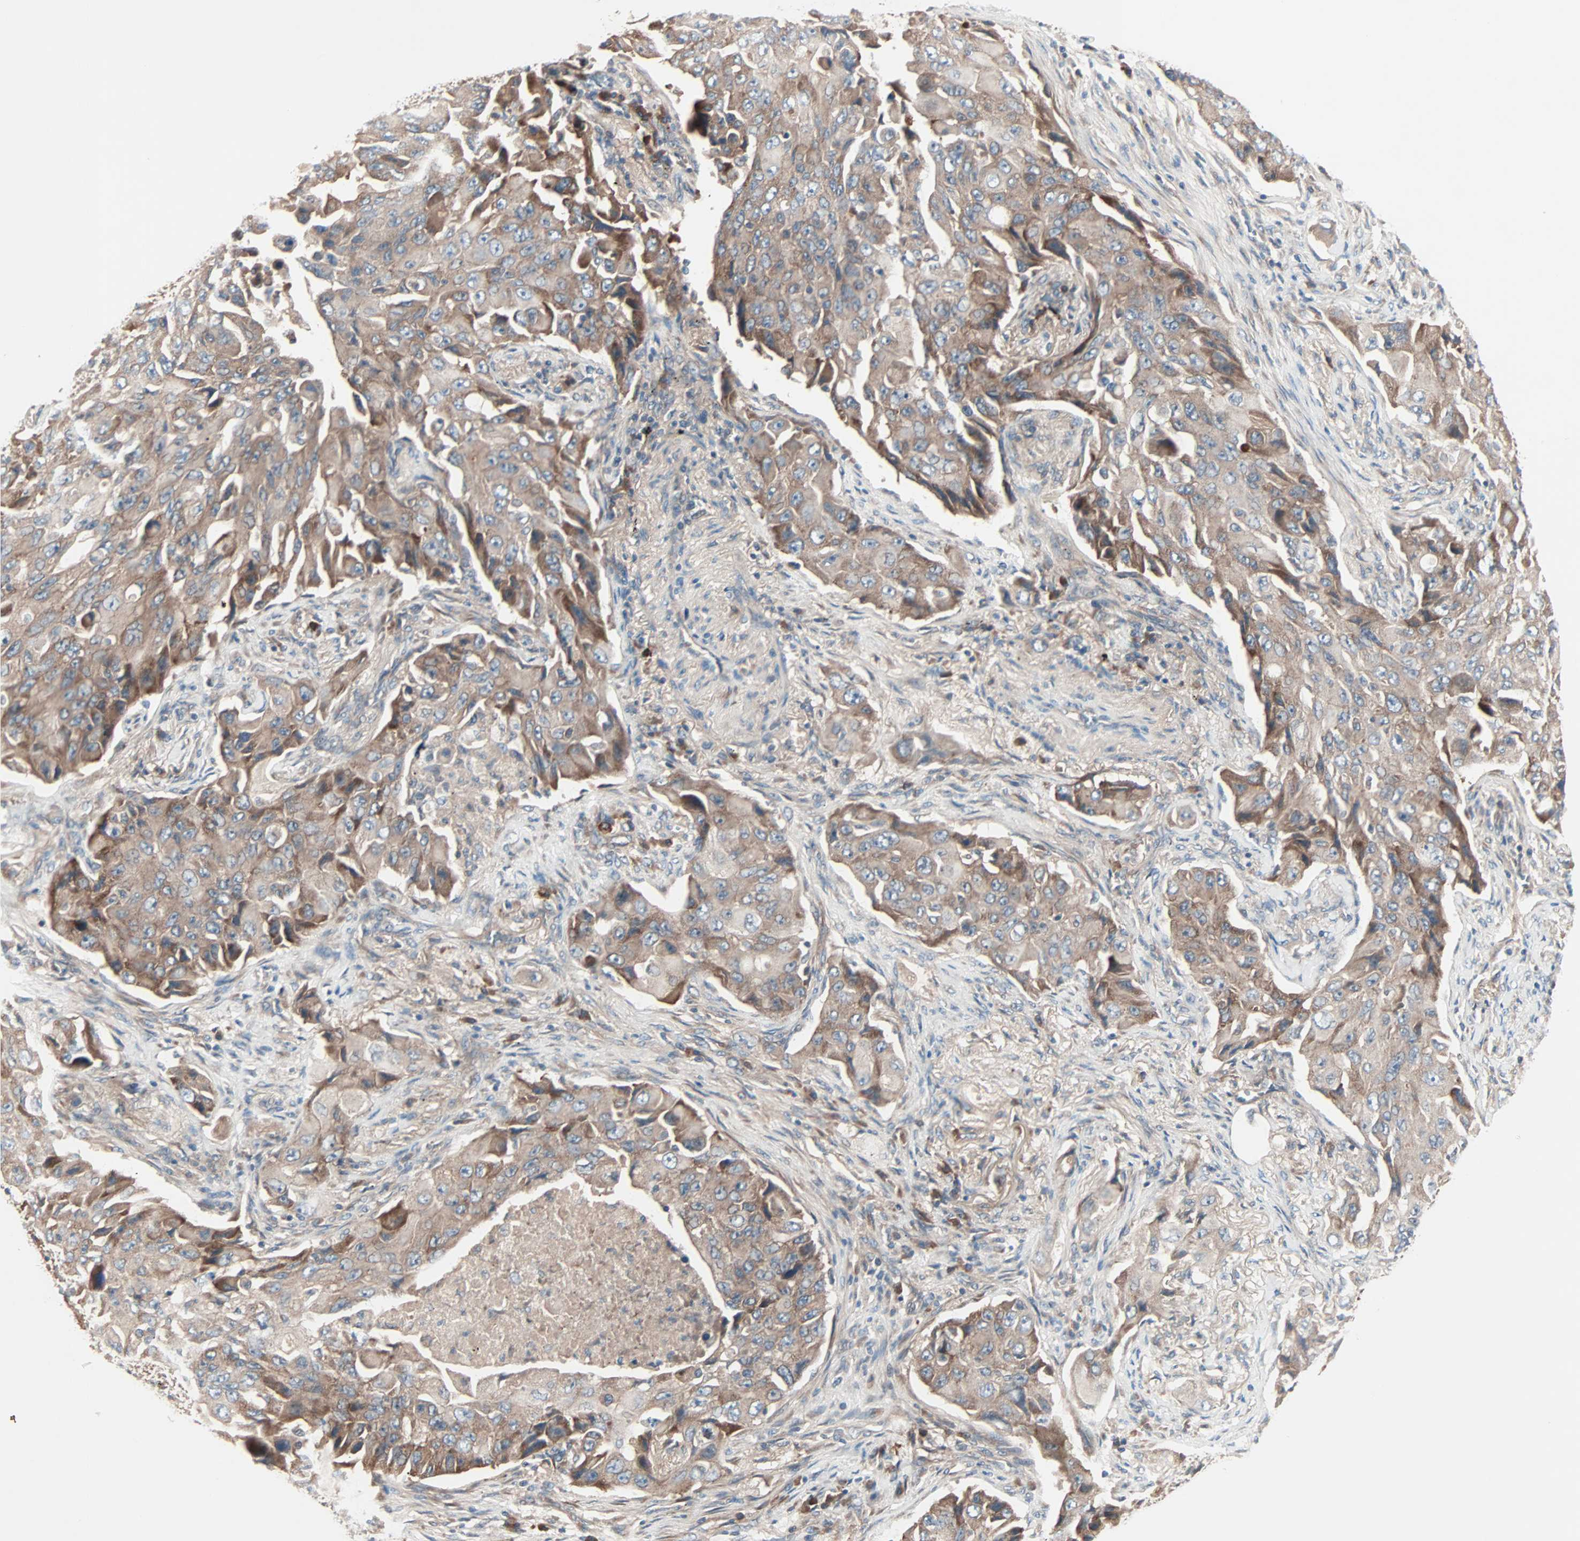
{"staining": {"intensity": "moderate", "quantity": ">75%", "location": "cytoplasmic/membranous"}, "tissue": "lung cancer", "cell_type": "Tumor cells", "image_type": "cancer", "snomed": [{"axis": "morphology", "description": "Adenocarcinoma, NOS"}, {"axis": "topography", "description": "Lung"}], "caption": "A high-resolution photomicrograph shows immunohistochemistry staining of lung adenocarcinoma, which reveals moderate cytoplasmic/membranous positivity in about >75% of tumor cells.", "gene": "CAD", "patient": {"sex": "female", "age": 65}}